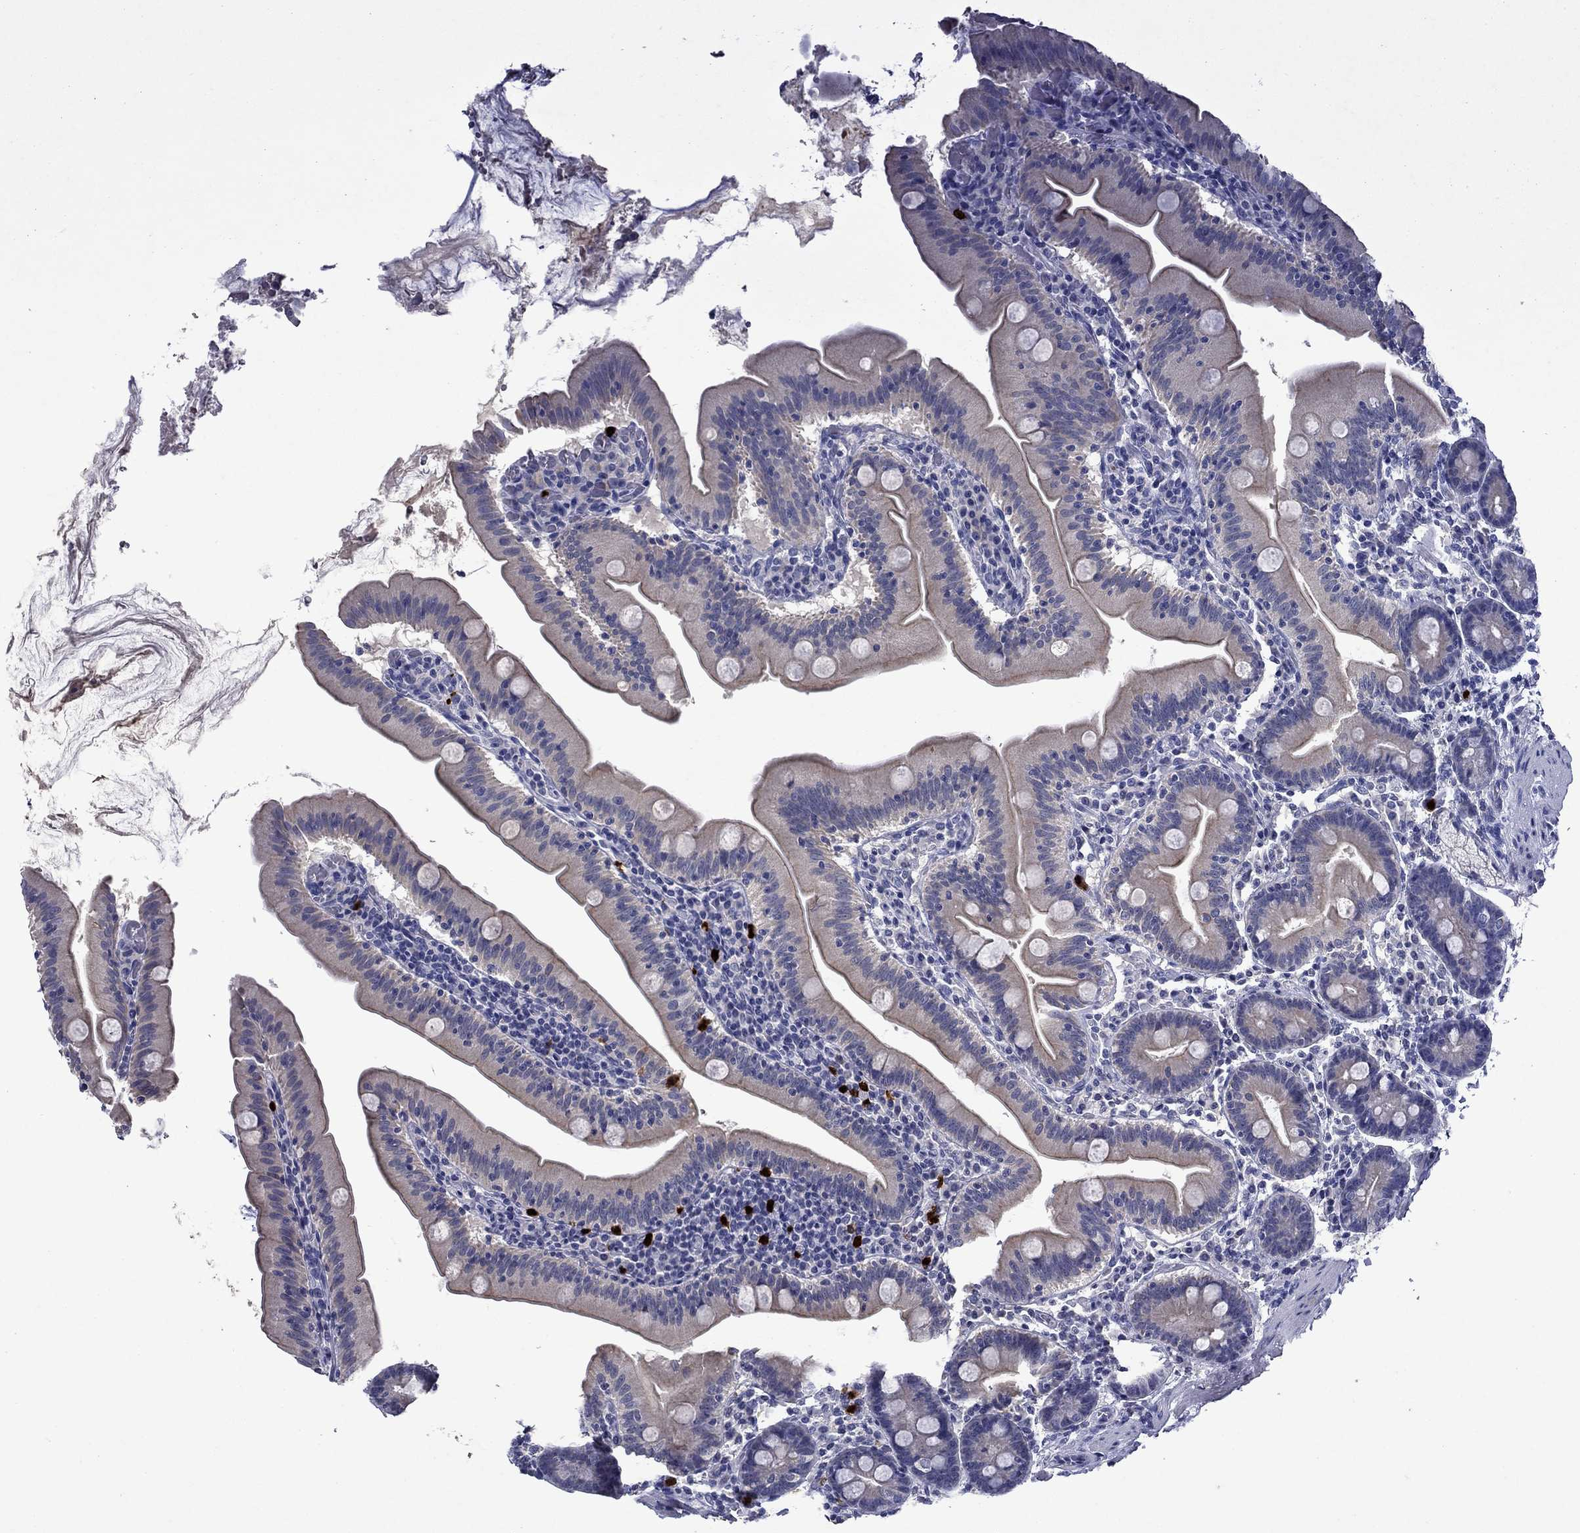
{"staining": {"intensity": "negative", "quantity": "none", "location": "none"}, "tissue": "small intestine", "cell_type": "Glandular cells", "image_type": "normal", "snomed": [{"axis": "morphology", "description": "Normal tissue, NOS"}, {"axis": "topography", "description": "Small intestine"}], "caption": "This is a micrograph of immunohistochemistry staining of normal small intestine, which shows no expression in glandular cells.", "gene": "IRF5", "patient": {"sex": "male", "age": 37}}